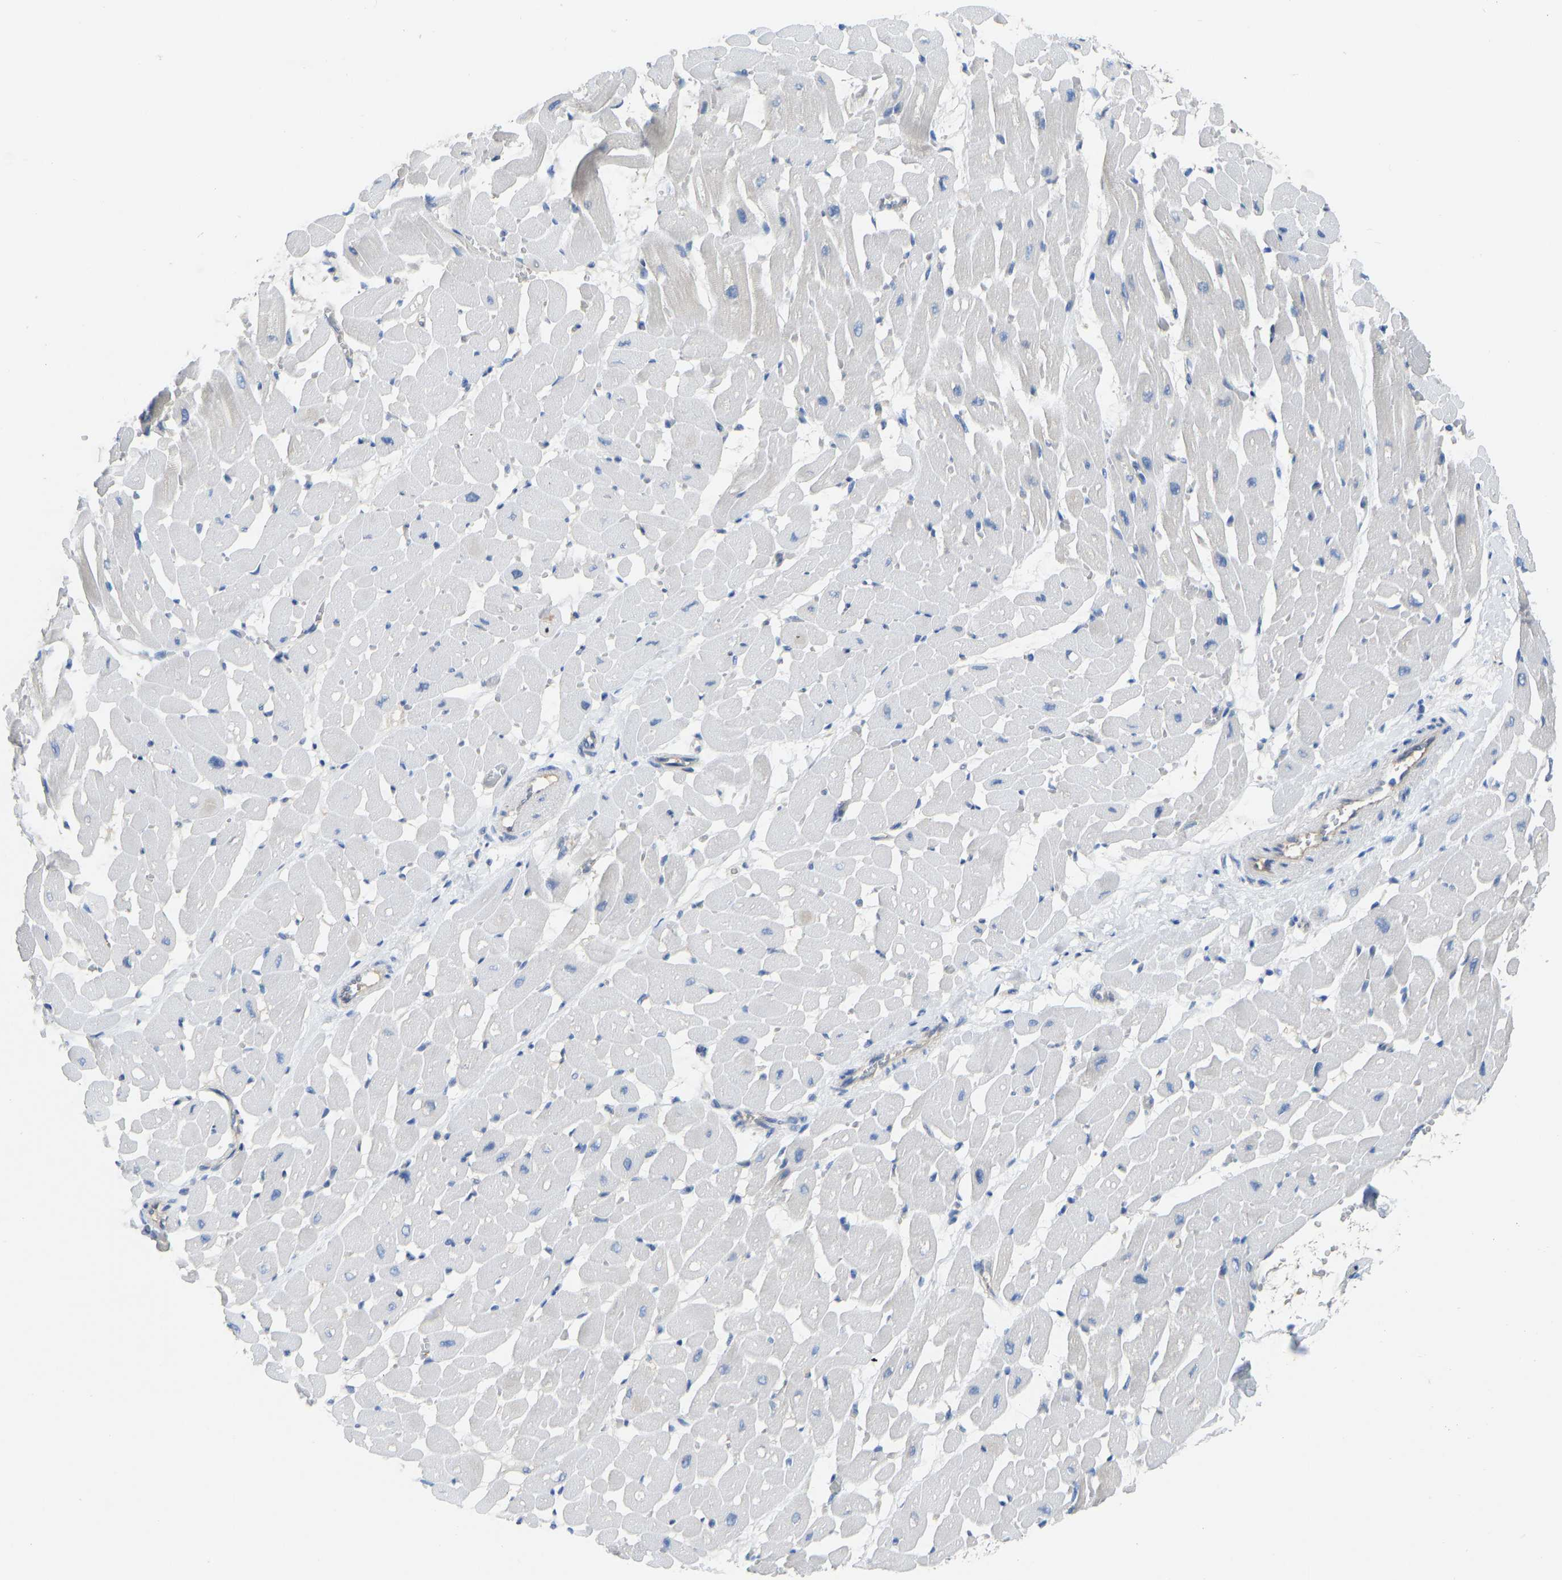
{"staining": {"intensity": "negative", "quantity": "none", "location": "none"}, "tissue": "heart muscle", "cell_type": "Cardiomyocytes", "image_type": "normal", "snomed": [{"axis": "morphology", "description": "Normal tissue, NOS"}, {"axis": "topography", "description": "Heart"}], "caption": "IHC image of benign heart muscle: heart muscle stained with DAB demonstrates no significant protein positivity in cardiomyocytes. (DAB immunohistochemistry, high magnification).", "gene": "PPP3CA", "patient": {"sex": "male", "age": 45}}